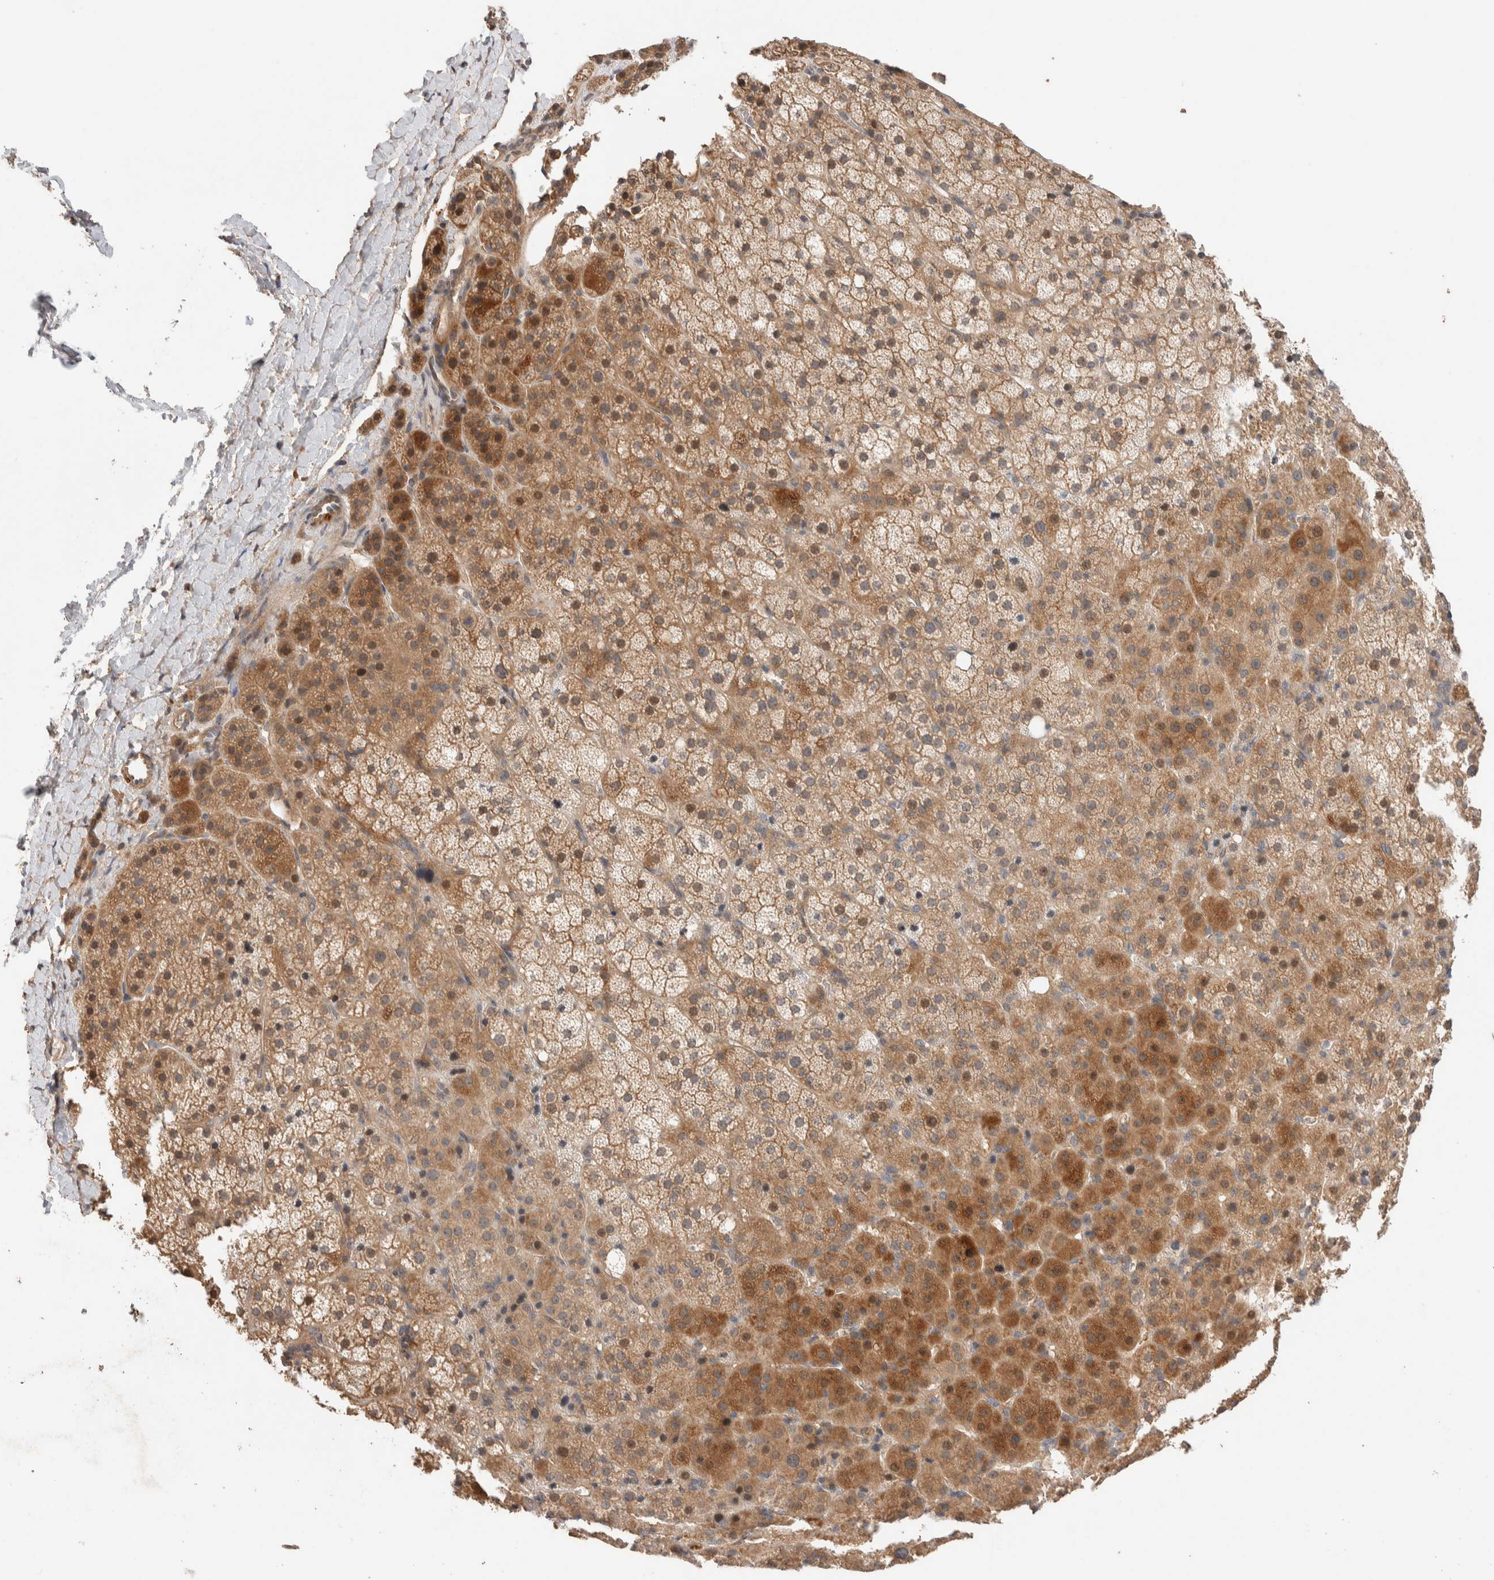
{"staining": {"intensity": "moderate", "quantity": ">75%", "location": "cytoplasmic/membranous"}, "tissue": "adrenal gland", "cell_type": "Glandular cells", "image_type": "normal", "snomed": [{"axis": "morphology", "description": "Normal tissue, NOS"}, {"axis": "topography", "description": "Adrenal gland"}], "caption": "Brown immunohistochemical staining in unremarkable human adrenal gland displays moderate cytoplasmic/membranous staining in approximately >75% of glandular cells. (DAB (3,3'-diaminobenzidine) IHC with brightfield microscopy, high magnification).", "gene": "WDR91", "patient": {"sex": "female", "age": 57}}